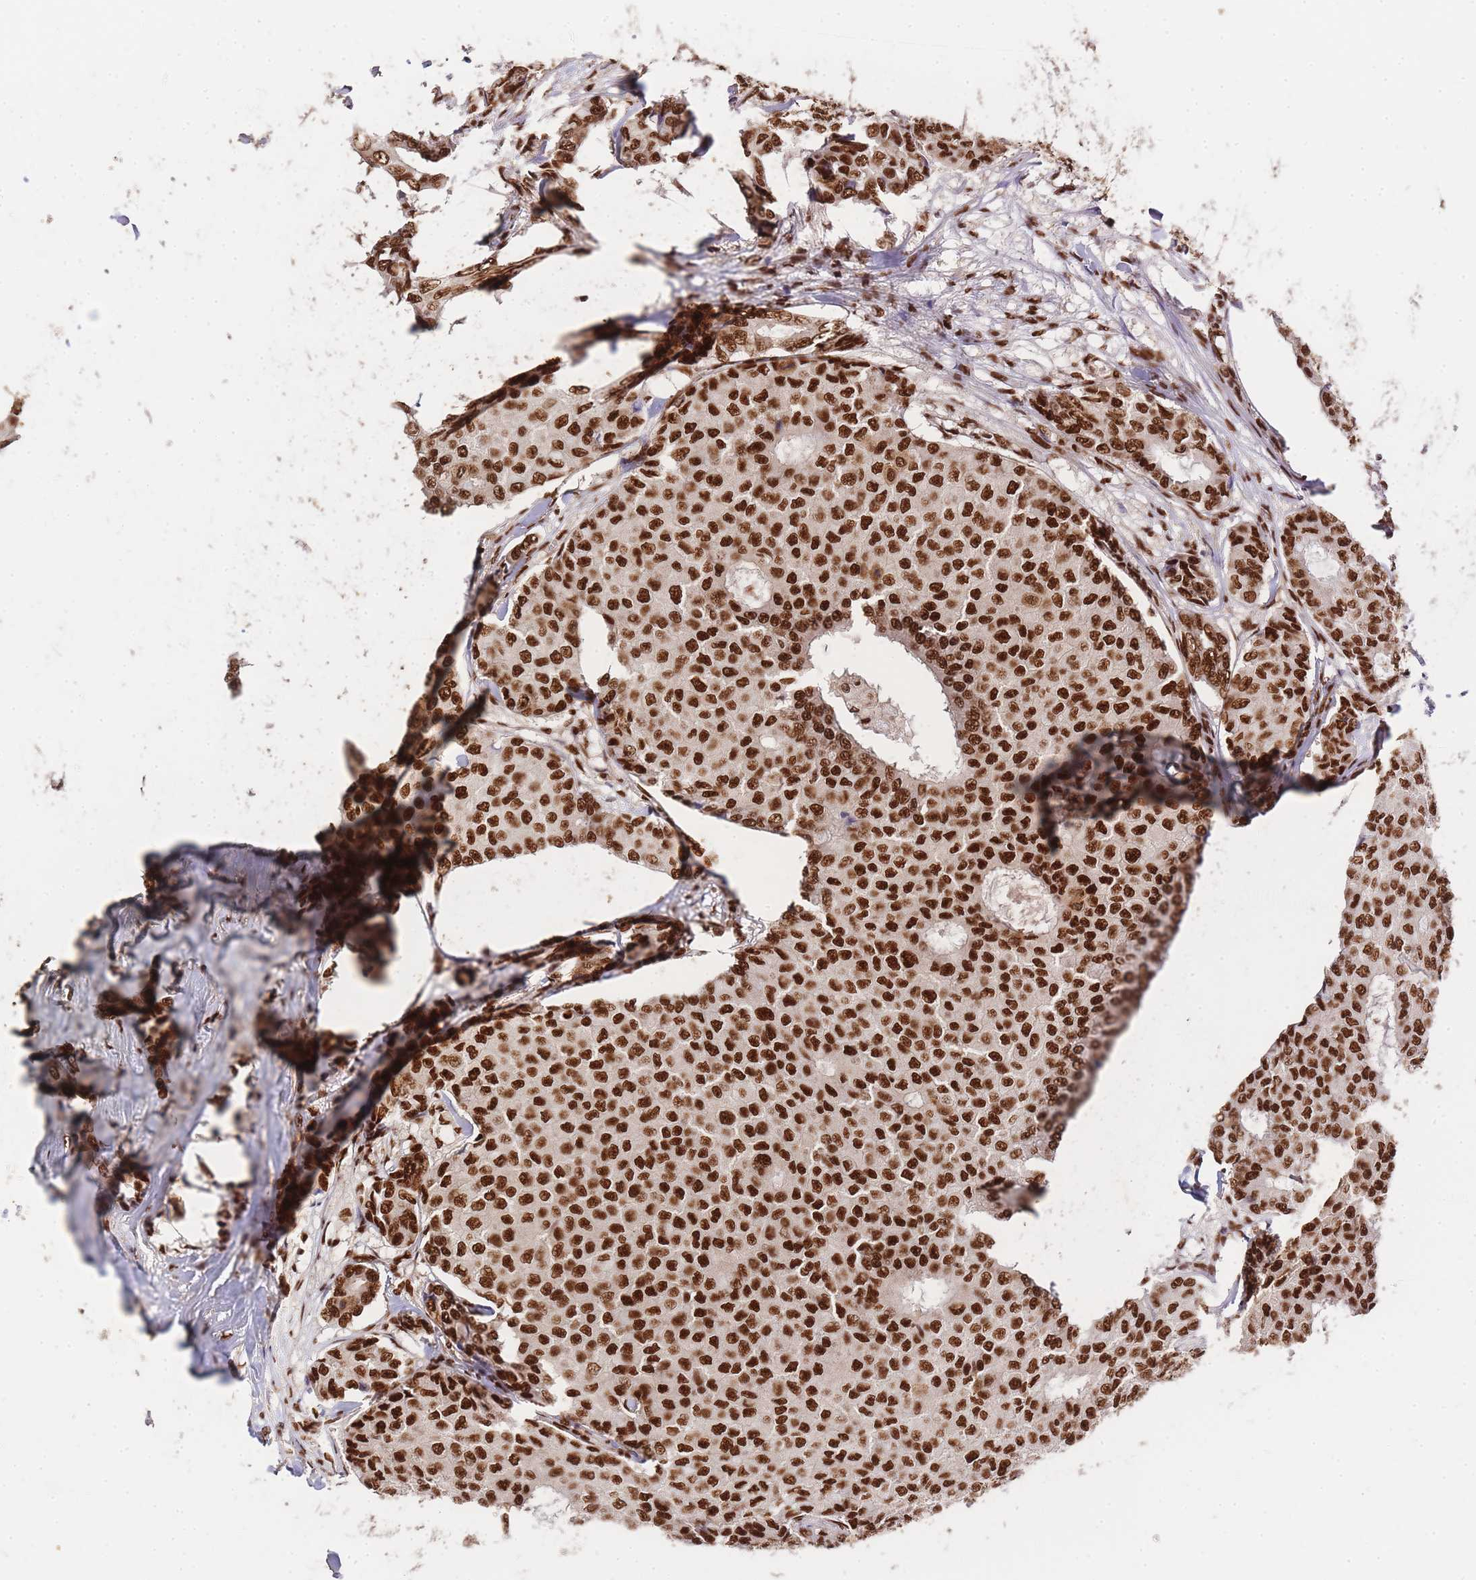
{"staining": {"intensity": "strong", "quantity": ">75%", "location": "nuclear"}, "tissue": "breast cancer", "cell_type": "Tumor cells", "image_type": "cancer", "snomed": [{"axis": "morphology", "description": "Duct carcinoma"}, {"axis": "topography", "description": "Breast"}], "caption": "This is a histology image of immunohistochemistry (IHC) staining of infiltrating ductal carcinoma (breast), which shows strong staining in the nuclear of tumor cells.", "gene": "PRKDC", "patient": {"sex": "female", "age": 75}}